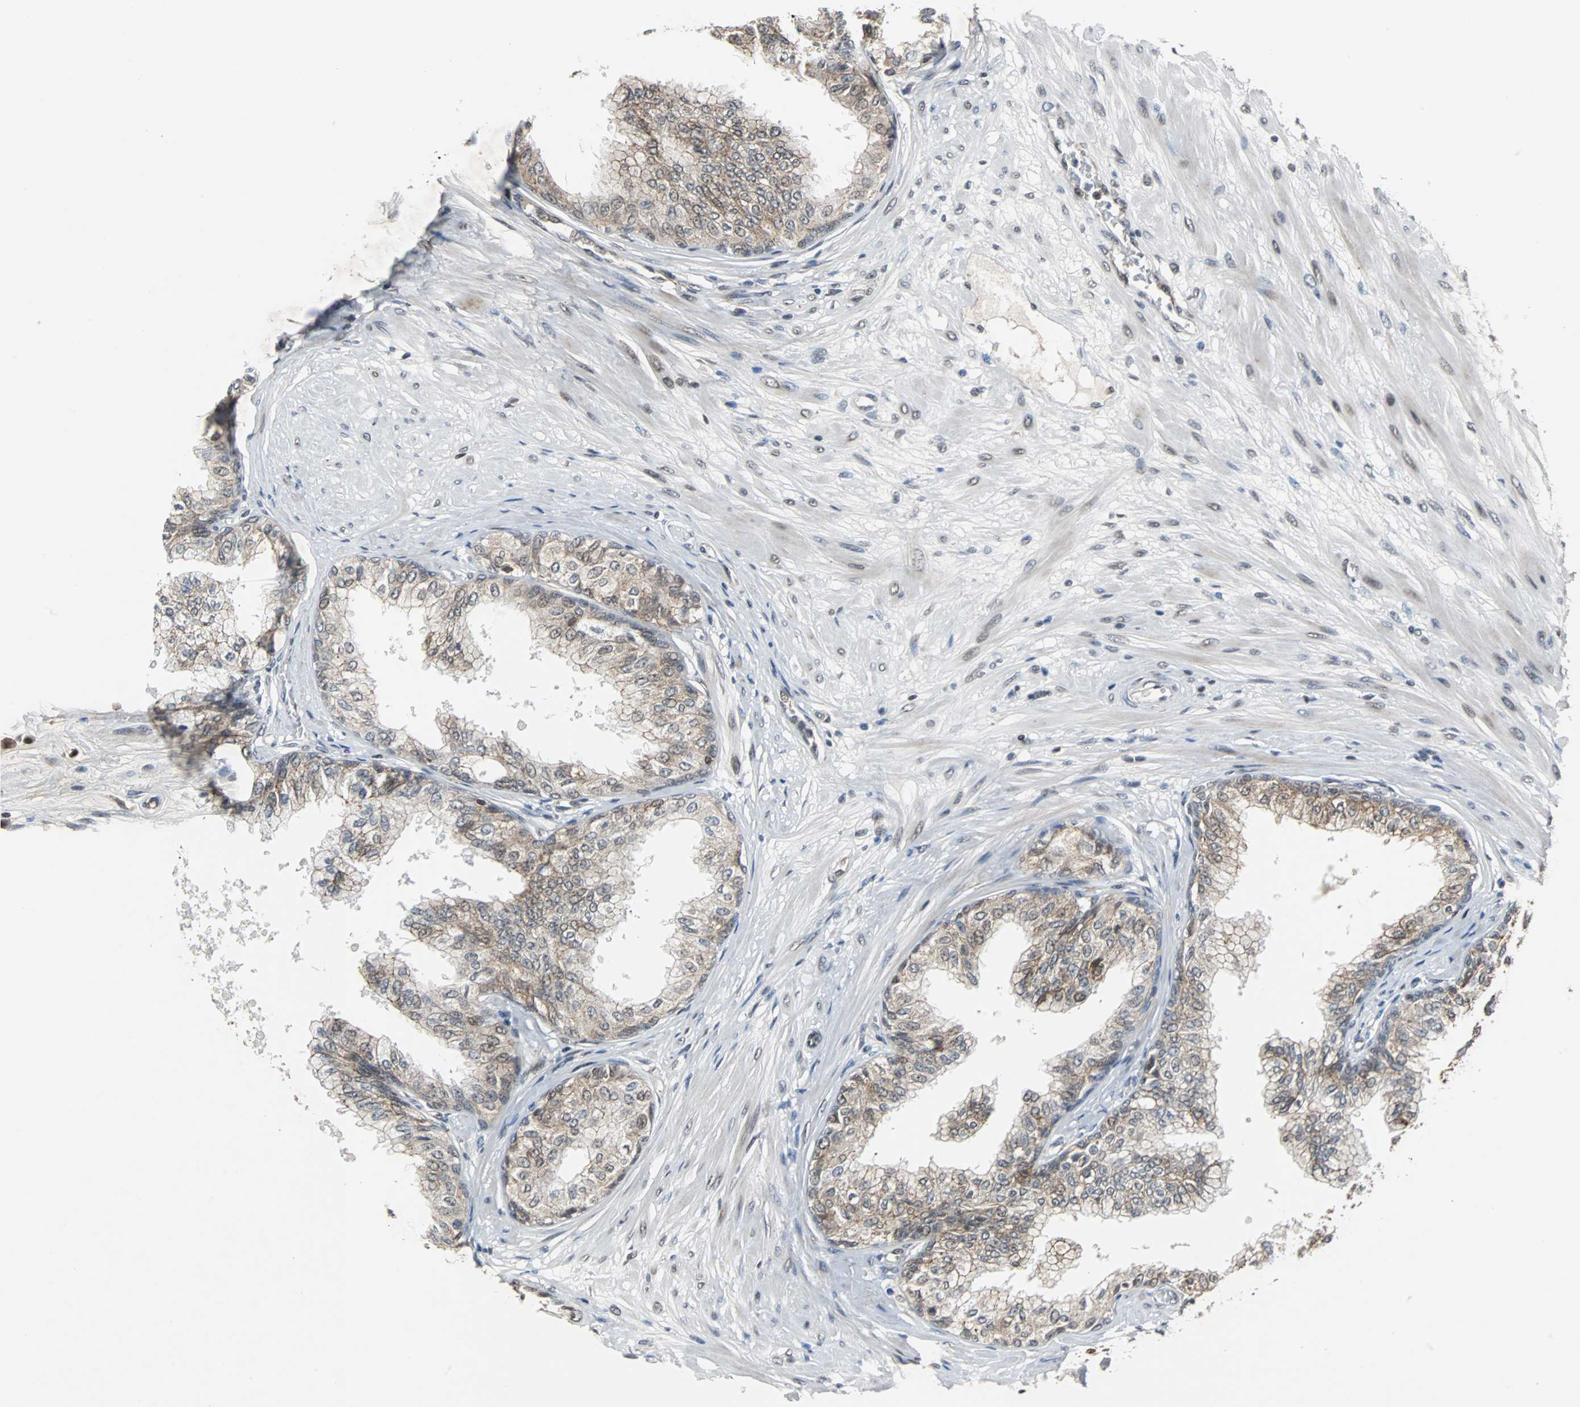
{"staining": {"intensity": "weak", "quantity": ">75%", "location": "cytoplasmic/membranous"}, "tissue": "prostate", "cell_type": "Glandular cells", "image_type": "normal", "snomed": [{"axis": "morphology", "description": "Normal tissue, NOS"}, {"axis": "topography", "description": "Prostate"}, {"axis": "topography", "description": "Seminal veicle"}], "caption": "The immunohistochemical stain shows weak cytoplasmic/membranous staining in glandular cells of normal prostate.", "gene": "LSR", "patient": {"sex": "male", "age": 60}}